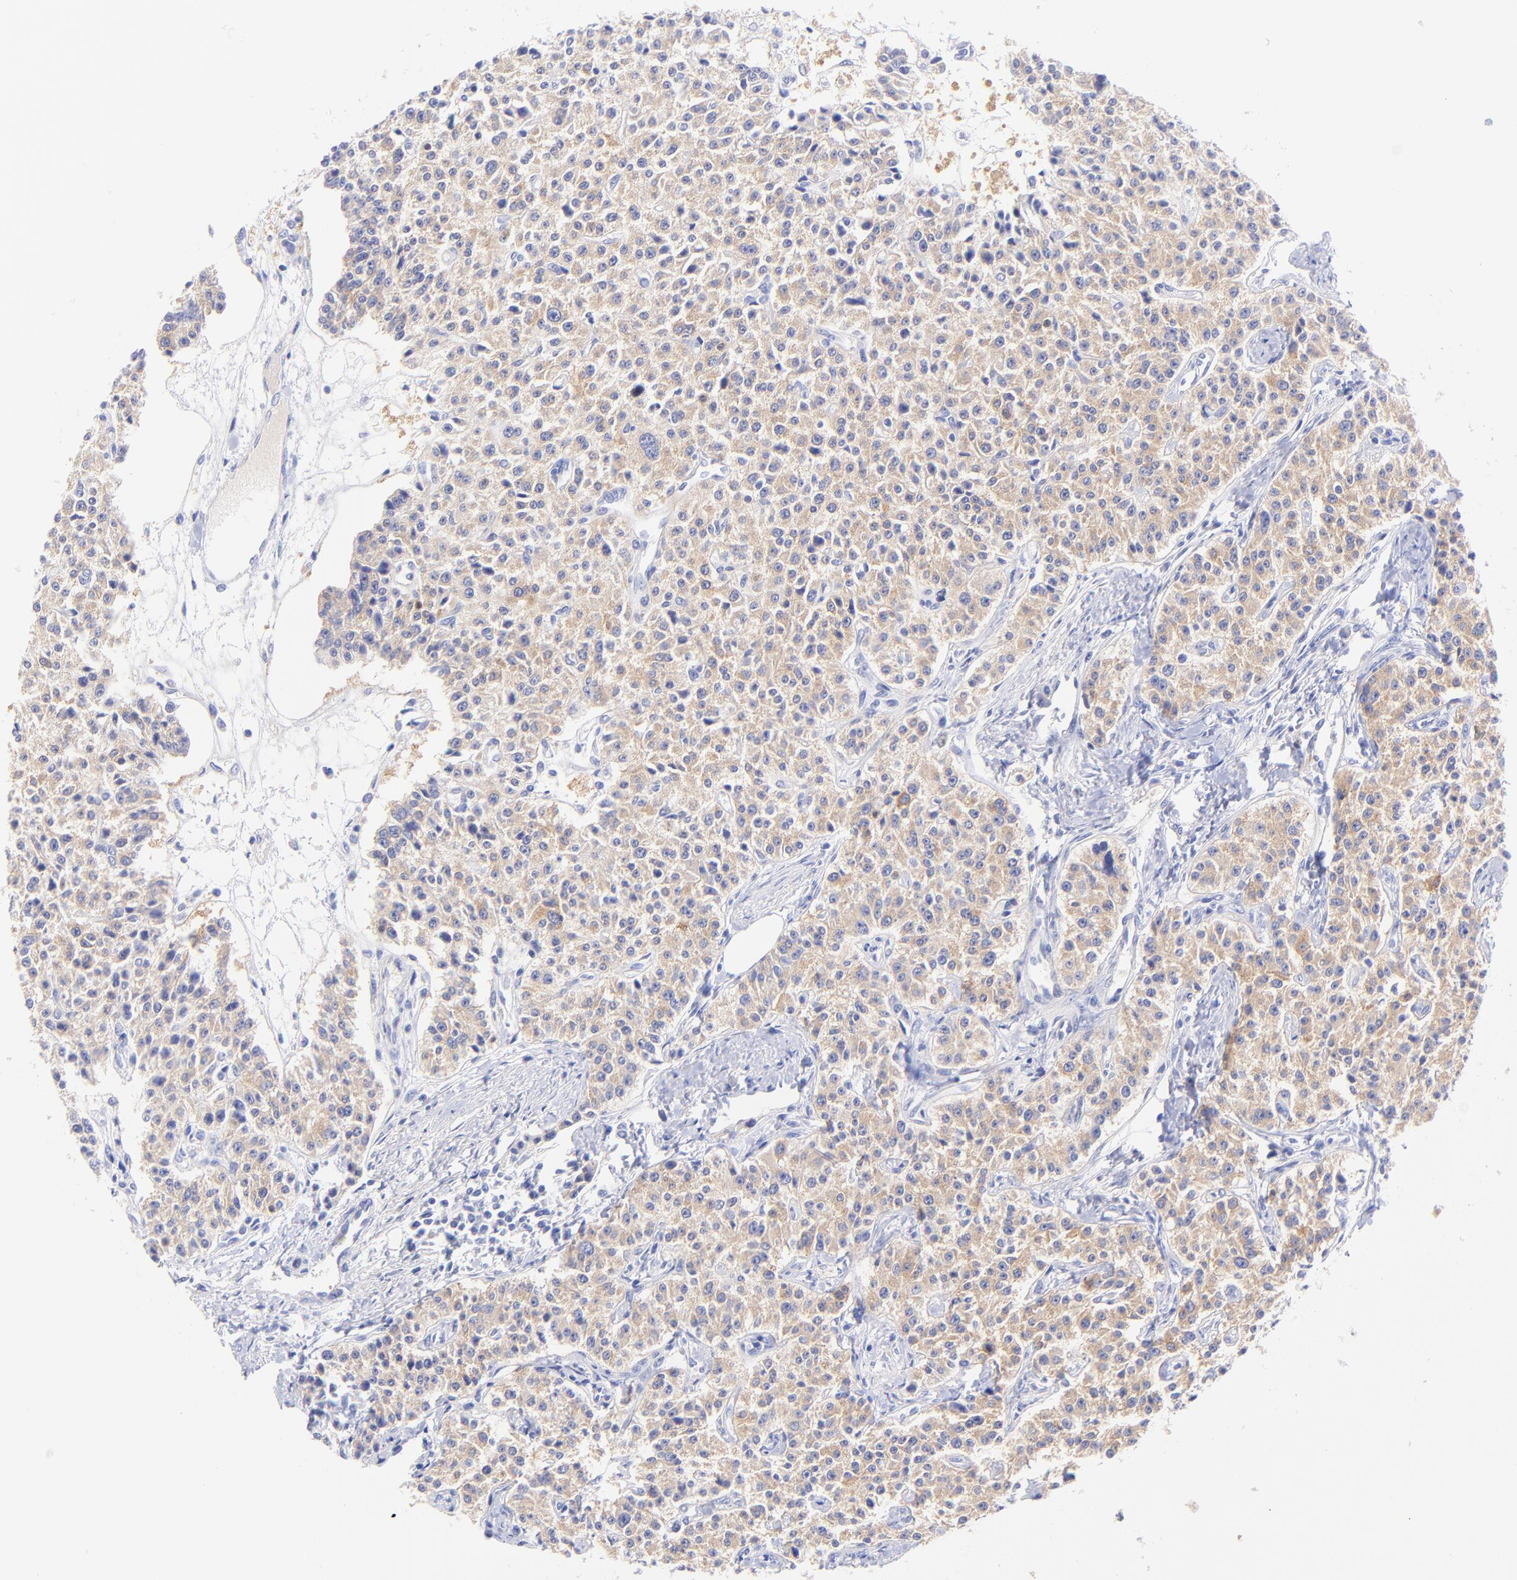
{"staining": {"intensity": "weak", "quantity": ">75%", "location": "cytoplasmic/membranous"}, "tissue": "carcinoid", "cell_type": "Tumor cells", "image_type": "cancer", "snomed": [{"axis": "morphology", "description": "Carcinoid, malignant, NOS"}, {"axis": "topography", "description": "Stomach"}], "caption": "IHC histopathology image of carcinoid (malignant) stained for a protein (brown), which reveals low levels of weak cytoplasmic/membranous staining in approximately >75% of tumor cells.", "gene": "GPHN", "patient": {"sex": "female", "age": 76}}